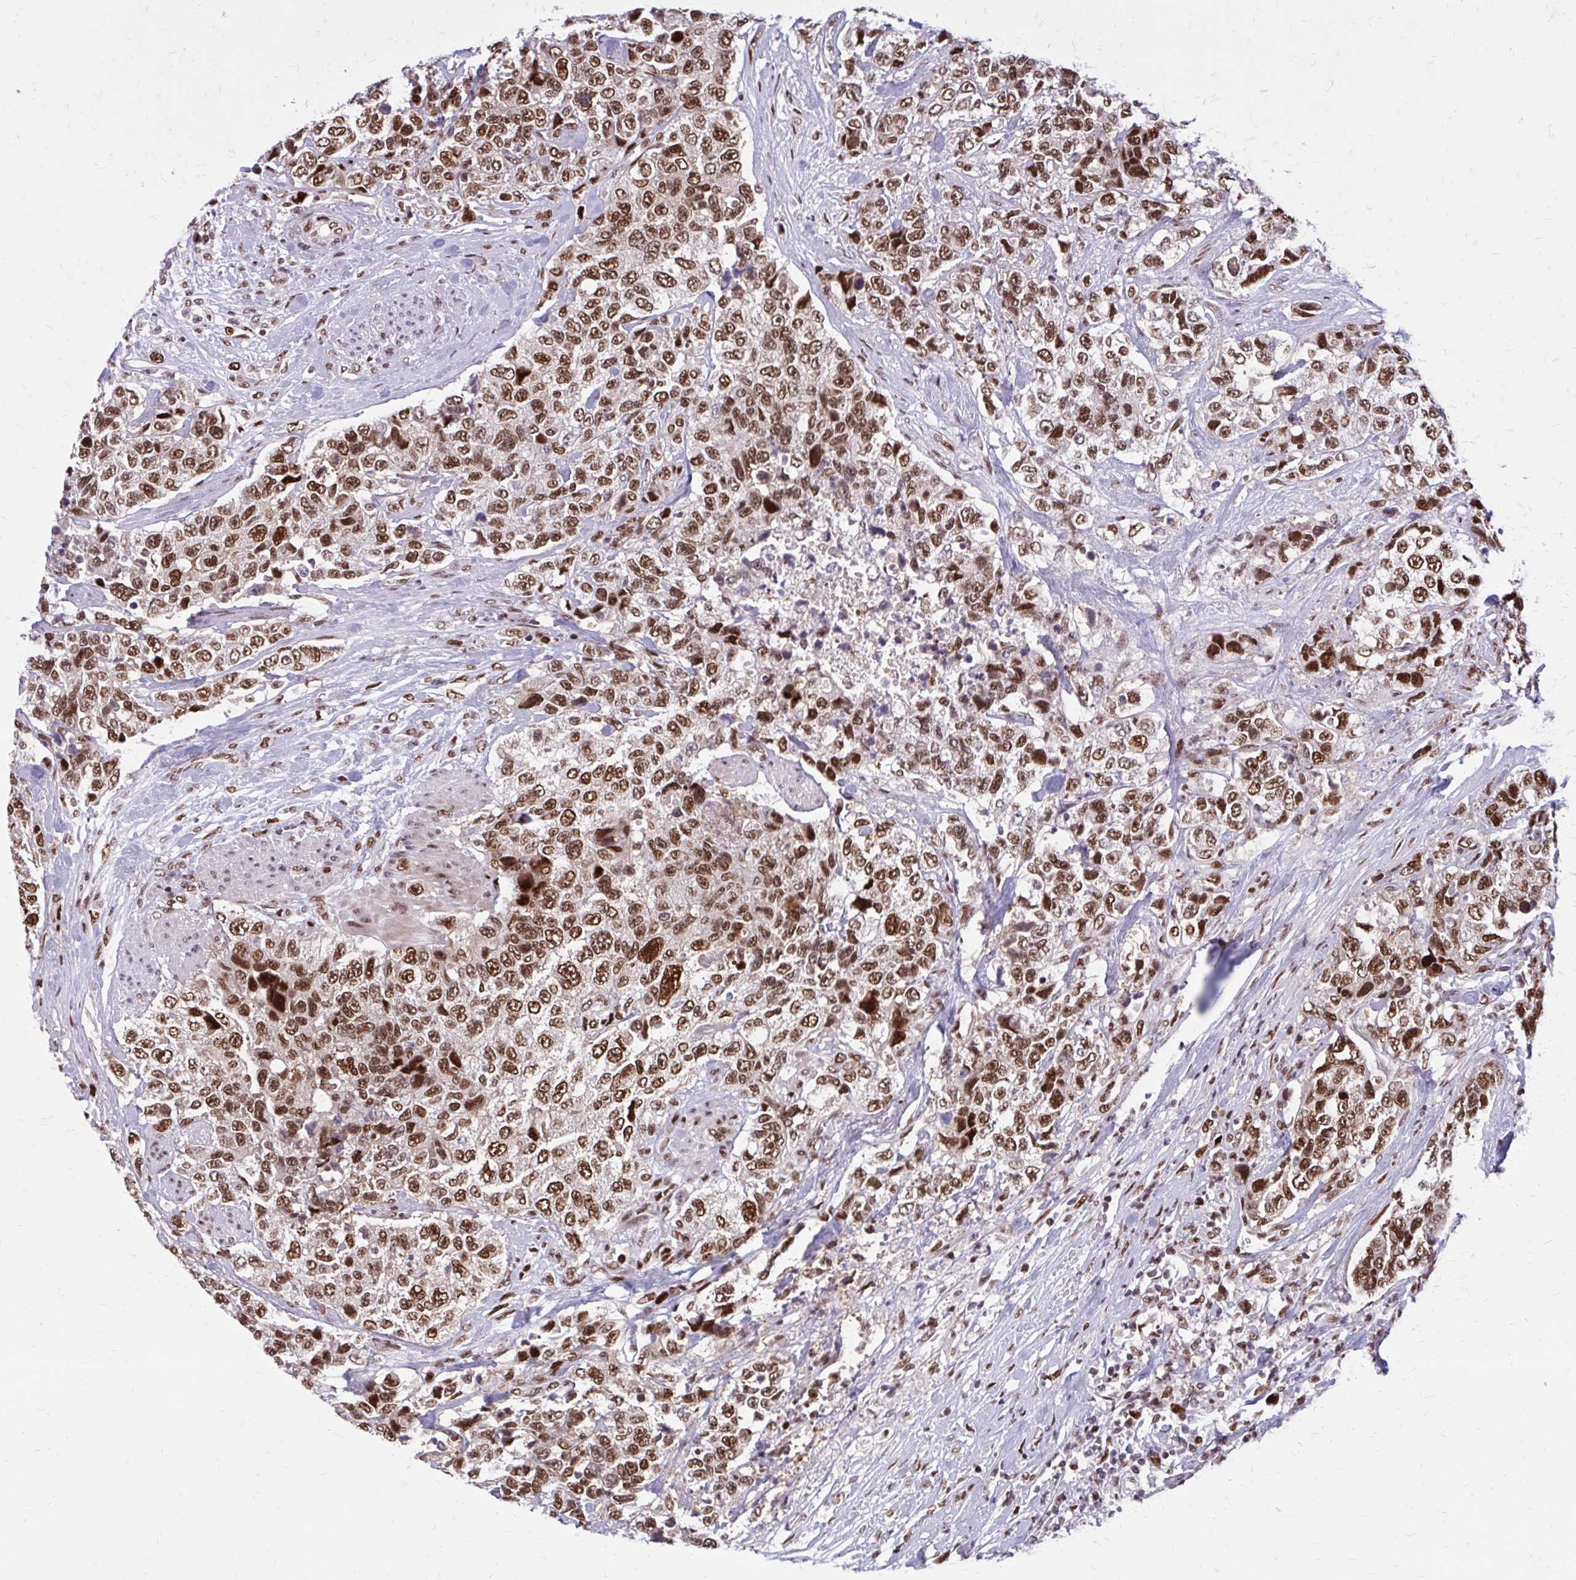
{"staining": {"intensity": "moderate", "quantity": ">75%", "location": "nuclear"}, "tissue": "urothelial cancer", "cell_type": "Tumor cells", "image_type": "cancer", "snomed": [{"axis": "morphology", "description": "Urothelial carcinoma, High grade"}, {"axis": "topography", "description": "Urinary bladder"}], "caption": "This image exhibits IHC staining of human urothelial carcinoma (high-grade), with medium moderate nuclear positivity in about >75% of tumor cells.", "gene": "PSME4", "patient": {"sex": "female", "age": 78}}